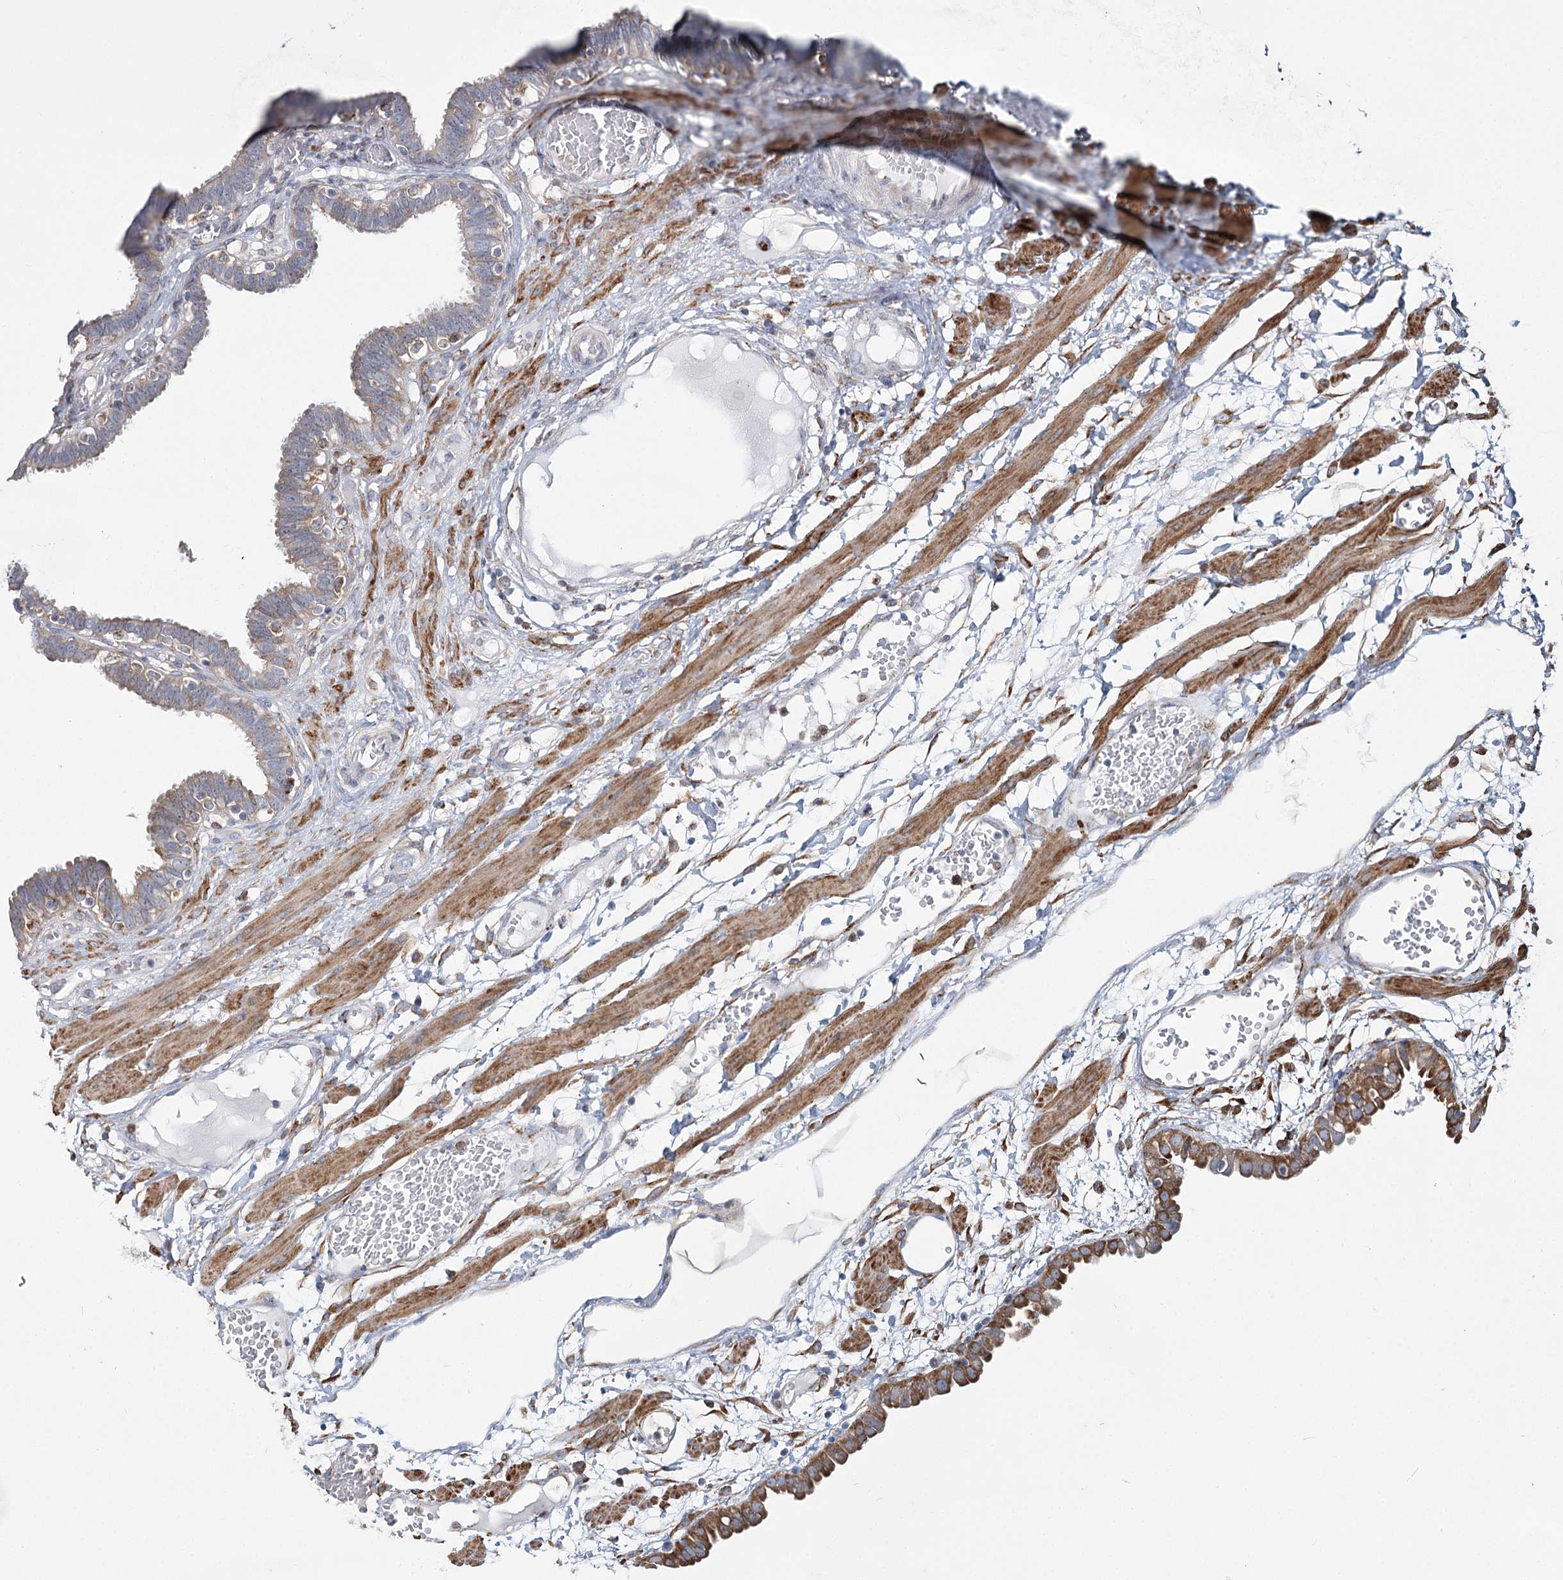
{"staining": {"intensity": "moderate", "quantity": "<25%", "location": "cytoplasmic/membranous"}, "tissue": "fallopian tube", "cell_type": "Glandular cells", "image_type": "normal", "snomed": [{"axis": "morphology", "description": "Normal tissue, NOS"}, {"axis": "topography", "description": "Fallopian tube"}, {"axis": "topography", "description": "Placenta"}], "caption": "Immunohistochemistry of normal fallopian tube demonstrates low levels of moderate cytoplasmic/membranous staining in about <25% of glandular cells.", "gene": "ZCCHC9", "patient": {"sex": "female", "age": 32}}